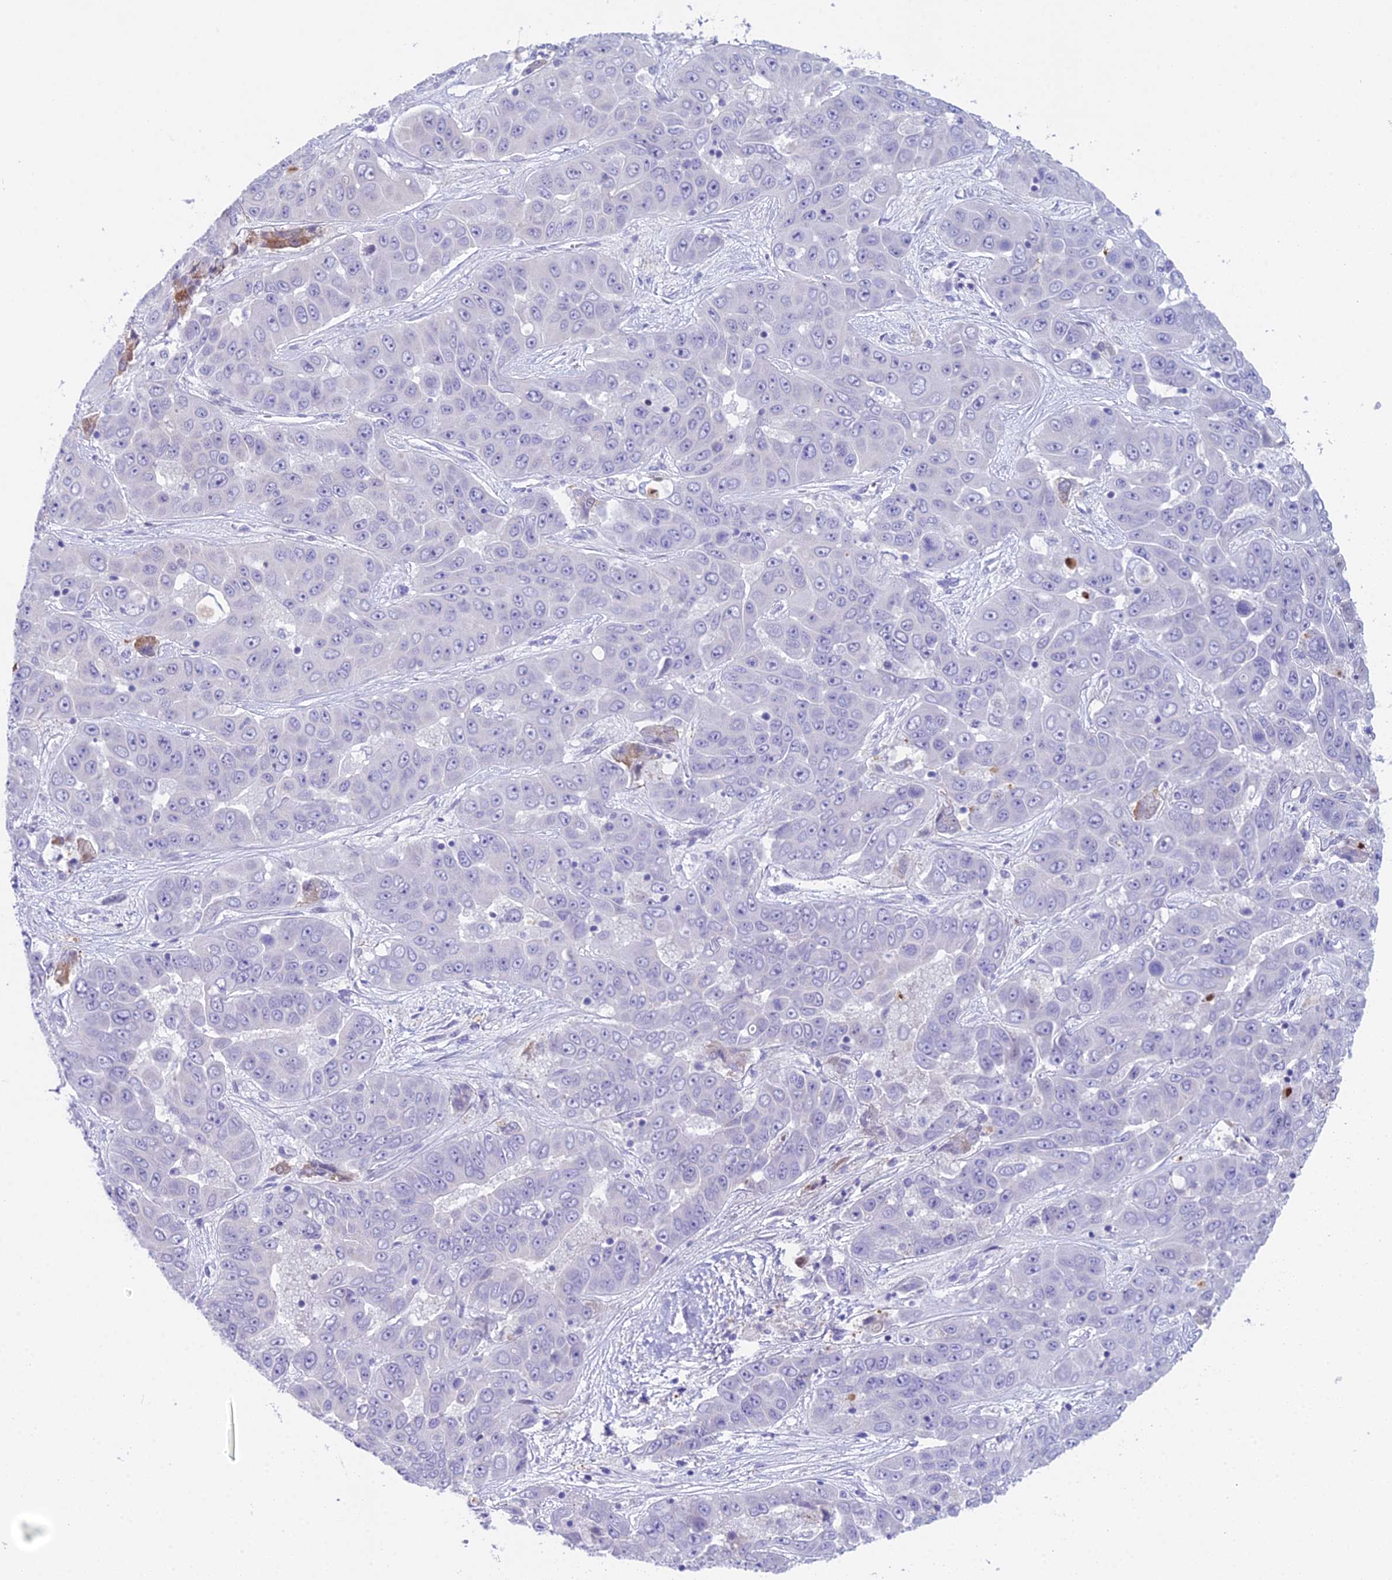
{"staining": {"intensity": "negative", "quantity": "none", "location": "none"}, "tissue": "liver cancer", "cell_type": "Tumor cells", "image_type": "cancer", "snomed": [{"axis": "morphology", "description": "Cholangiocarcinoma"}, {"axis": "topography", "description": "Liver"}], "caption": "The micrograph demonstrates no significant staining in tumor cells of cholangiocarcinoma (liver). (IHC, brightfield microscopy, high magnification).", "gene": "CC2D2A", "patient": {"sex": "female", "age": 52}}